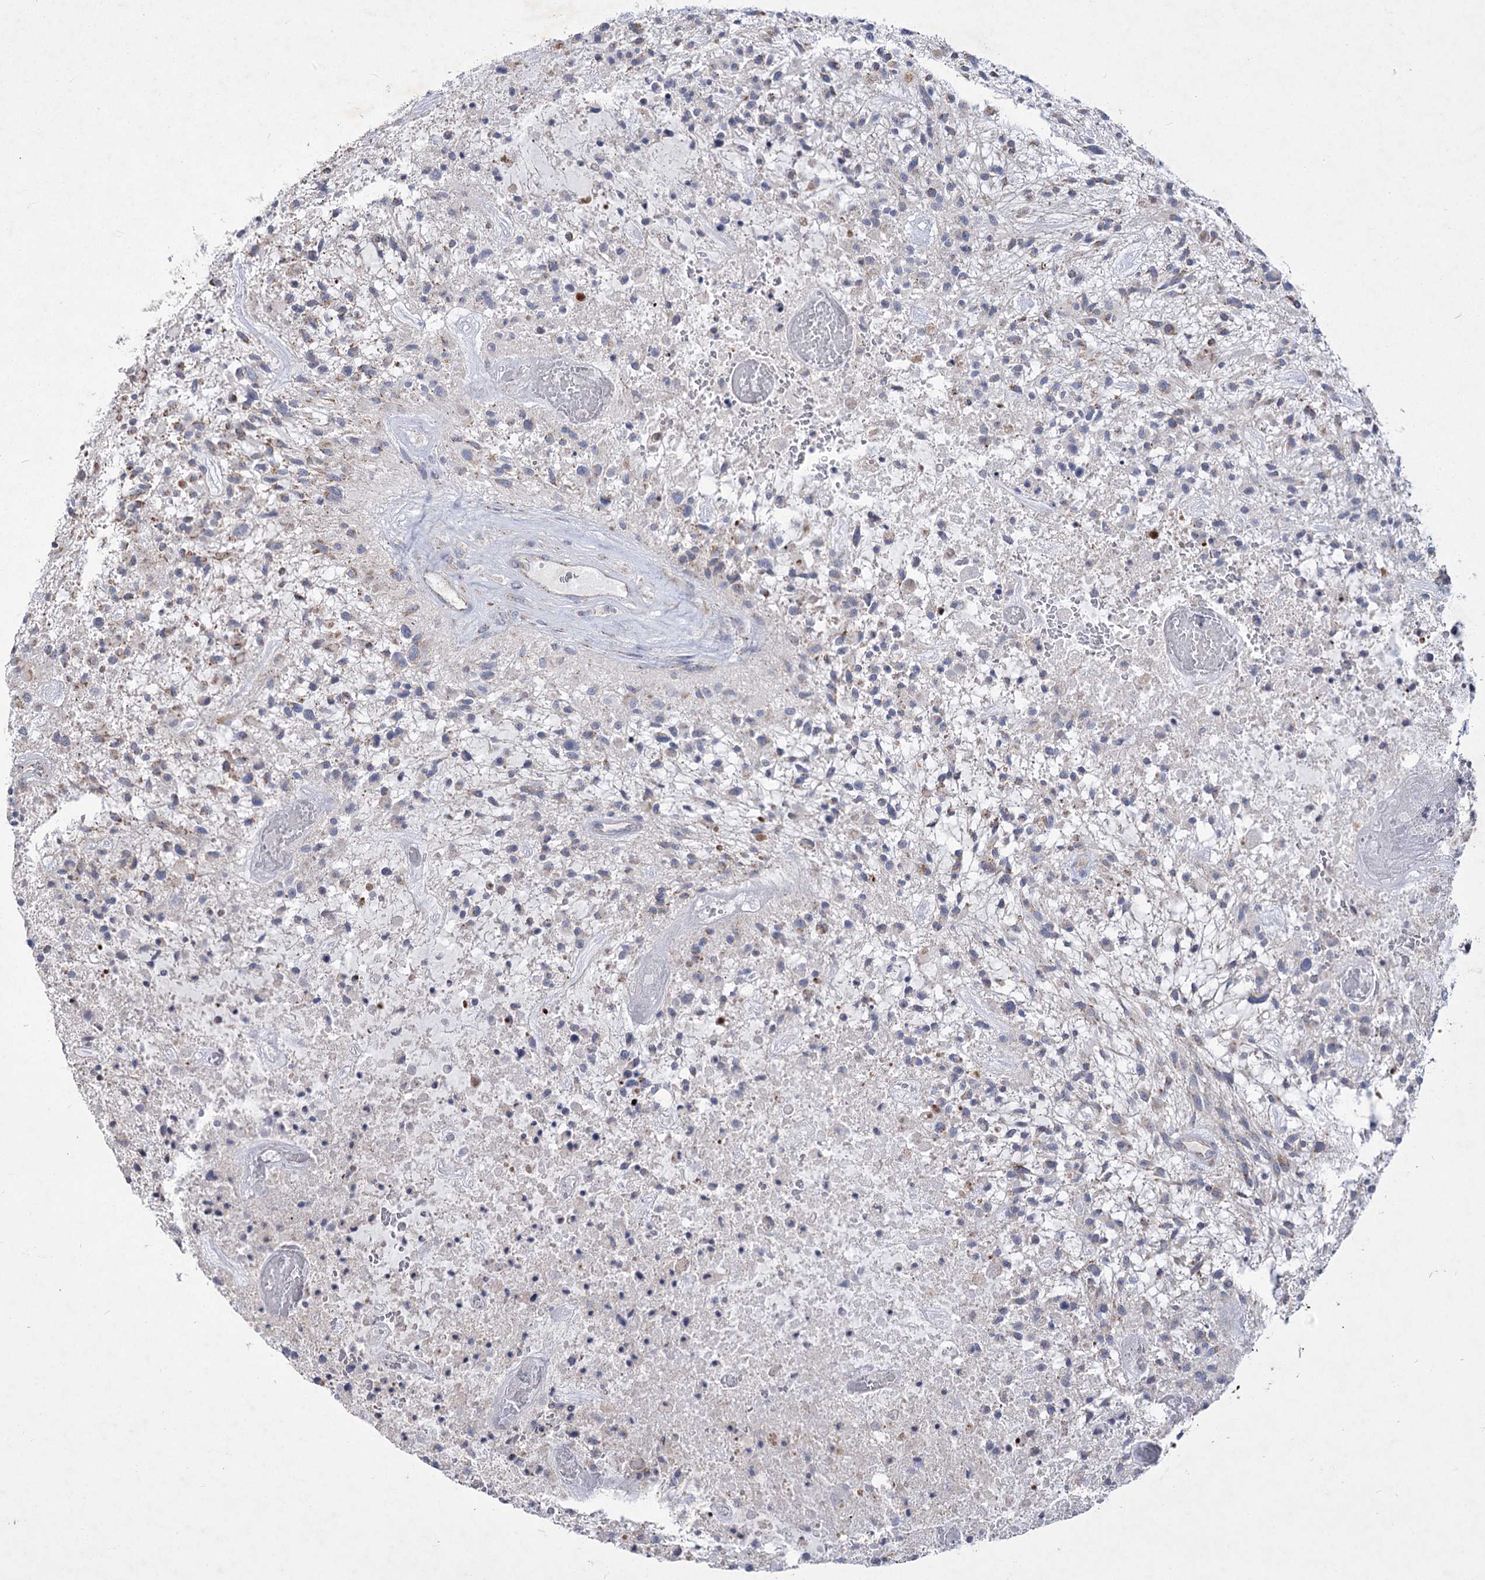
{"staining": {"intensity": "negative", "quantity": "none", "location": "none"}, "tissue": "glioma", "cell_type": "Tumor cells", "image_type": "cancer", "snomed": [{"axis": "morphology", "description": "Glioma, malignant, High grade"}, {"axis": "topography", "description": "Brain"}], "caption": "Immunohistochemical staining of malignant glioma (high-grade) reveals no significant expression in tumor cells. (Immunohistochemistry, brightfield microscopy, high magnification).", "gene": "PDHB", "patient": {"sex": "male", "age": 47}}